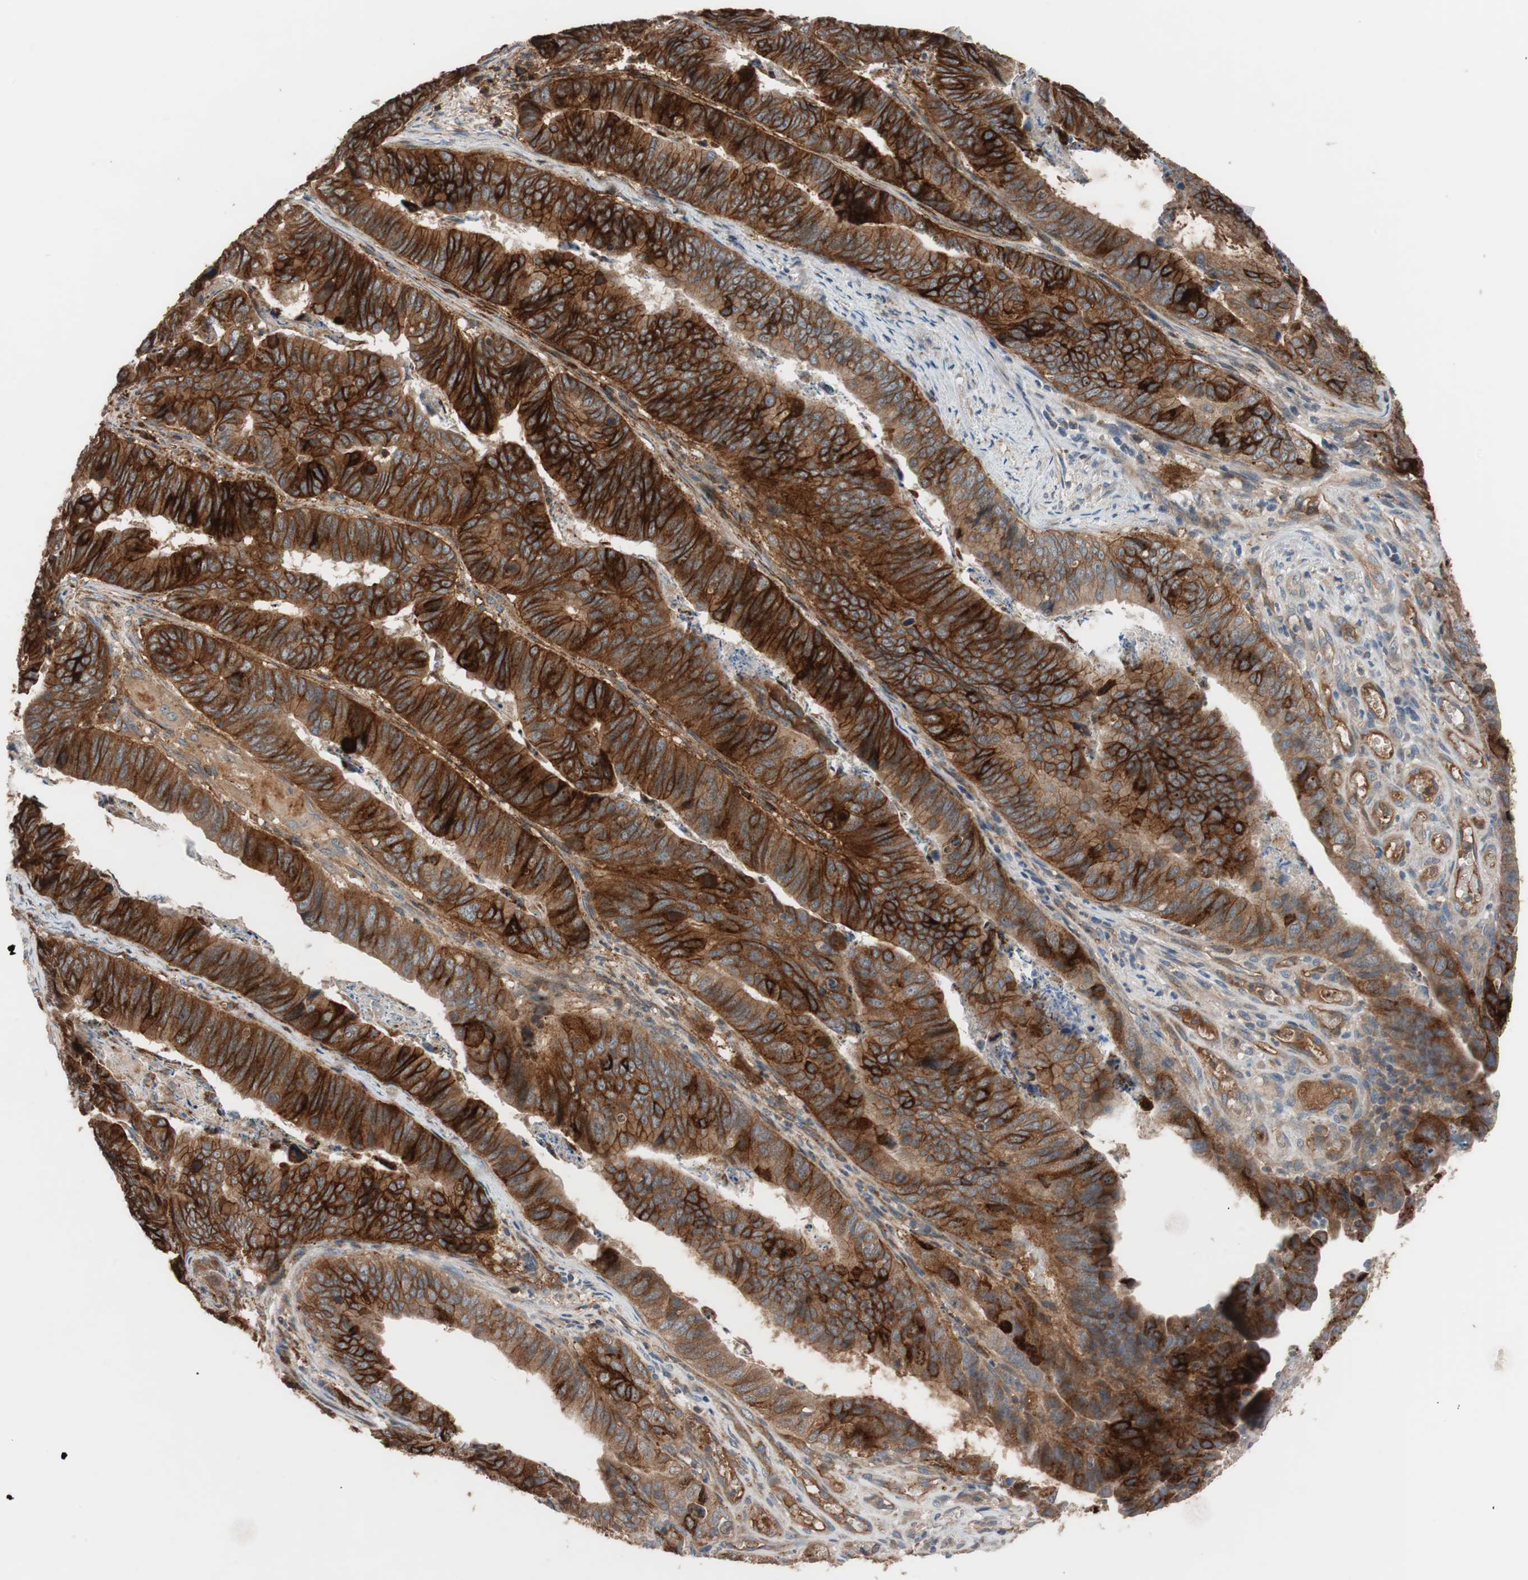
{"staining": {"intensity": "strong", "quantity": ">75%", "location": "cytoplasmic/membranous"}, "tissue": "stomach cancer", "cell_type": "Tumor cells", "image_type": "cancer", "snomed": [{"axis": "morphology", "description": "Adenocarcinoma, NOS"}, {"axis": "topography", "description": "Stomach, lower"}], "caption": "Stomach cancer (adenocarcinoma) stained for a protein reveals strong cytoplasmic/membranous positivity in tumor cells.", "gene": "SDC4", "patient": {"sex": "male", "age": 77}}